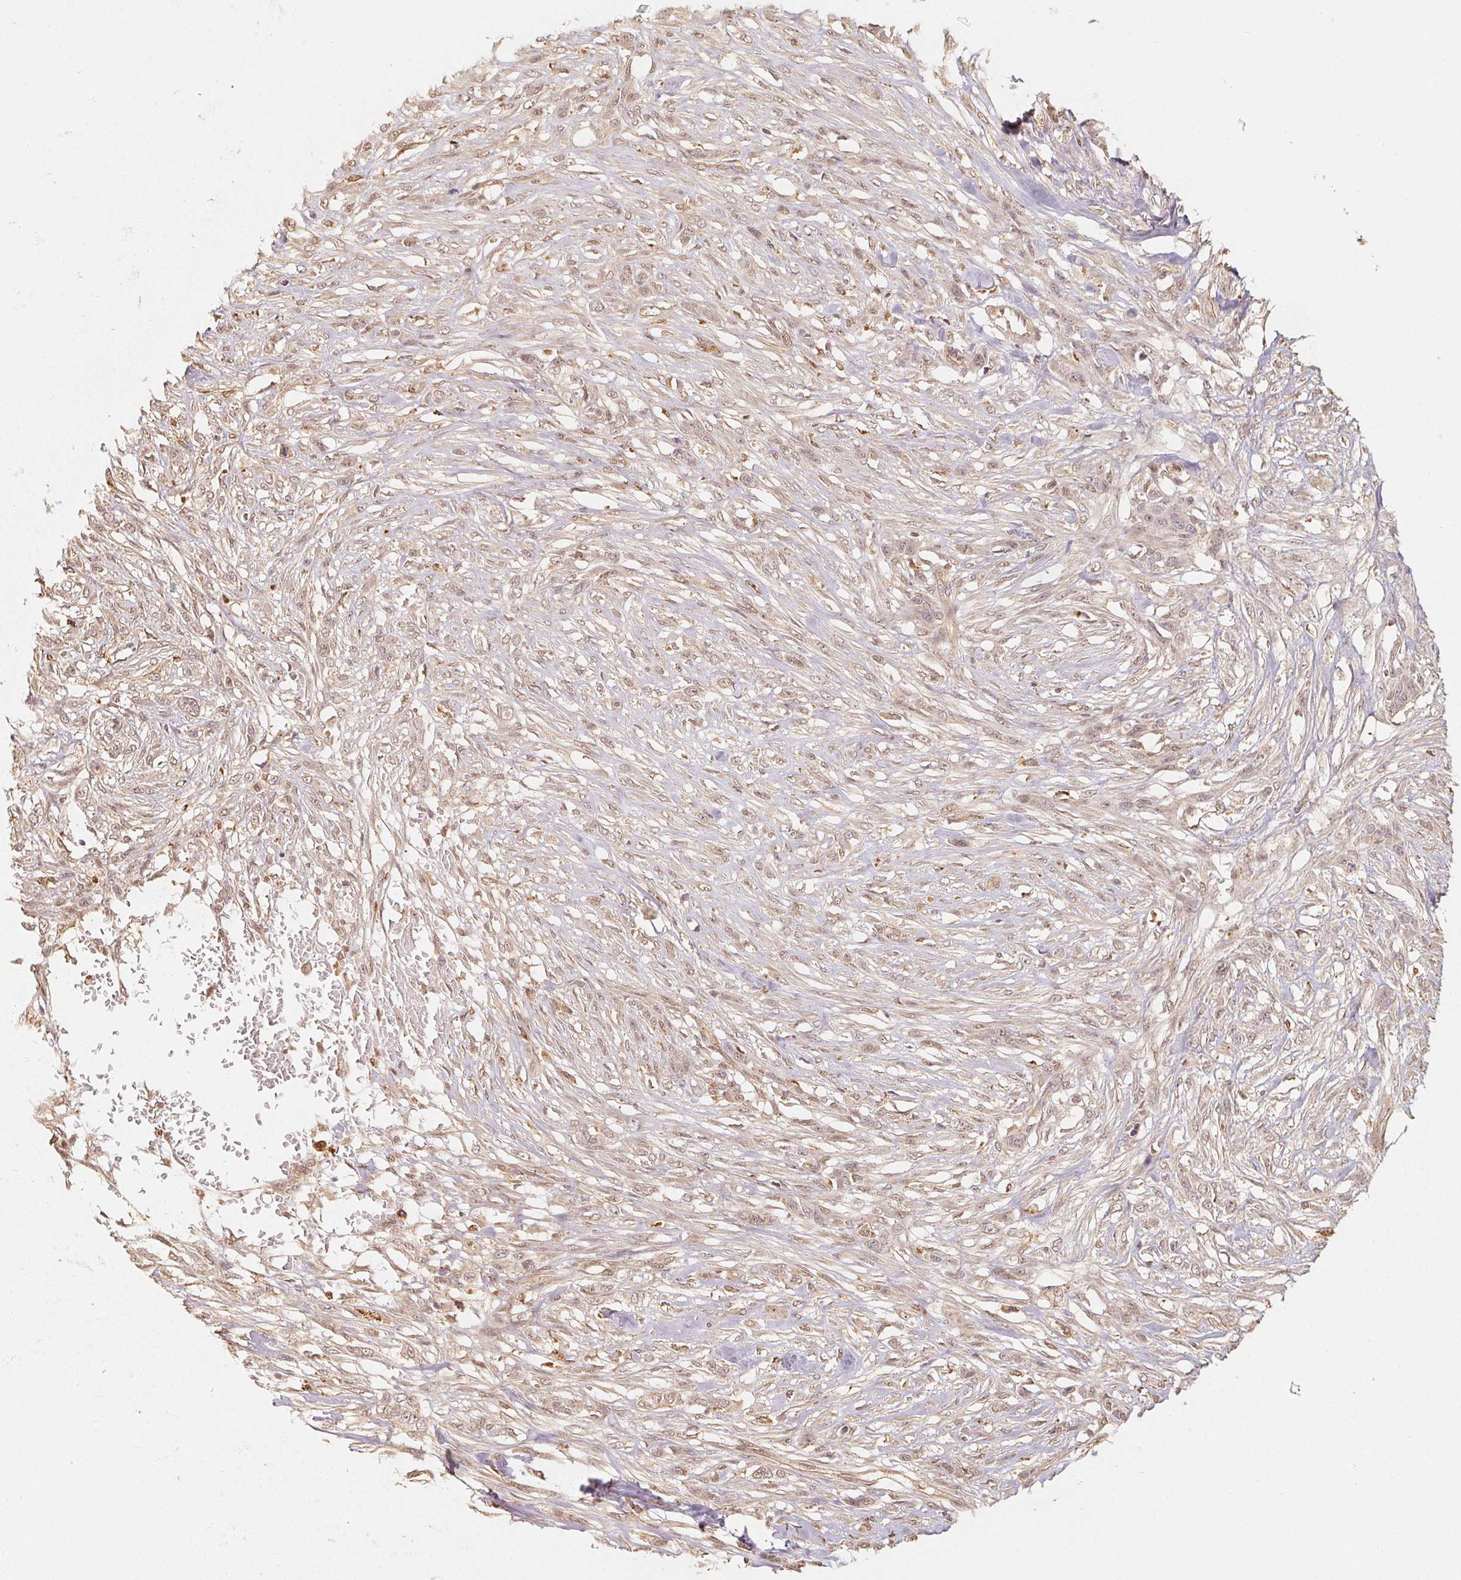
{"staining": {"intensity": "weak", "quantity": ">75%", "location": "cytoplasmic/membranous,nuclear"}, "tissue": "skin cancer", "cell_type": "Tumor cells", "image_type": "cancer", "snomed": [{"axis": "morphology", "description": "Squamous cell carcinoma, NOS"}, {"axis": "topography", "description": "Skin"}], "caption": "Protein staining of squamous cell carcinoma (skin) tissue displays weak cytoplasmic/membranous and nuclear expression in approximately >75% of tumor cells.", "gene": "GUSB", "patient": {"sex": "female", "age": 59}}